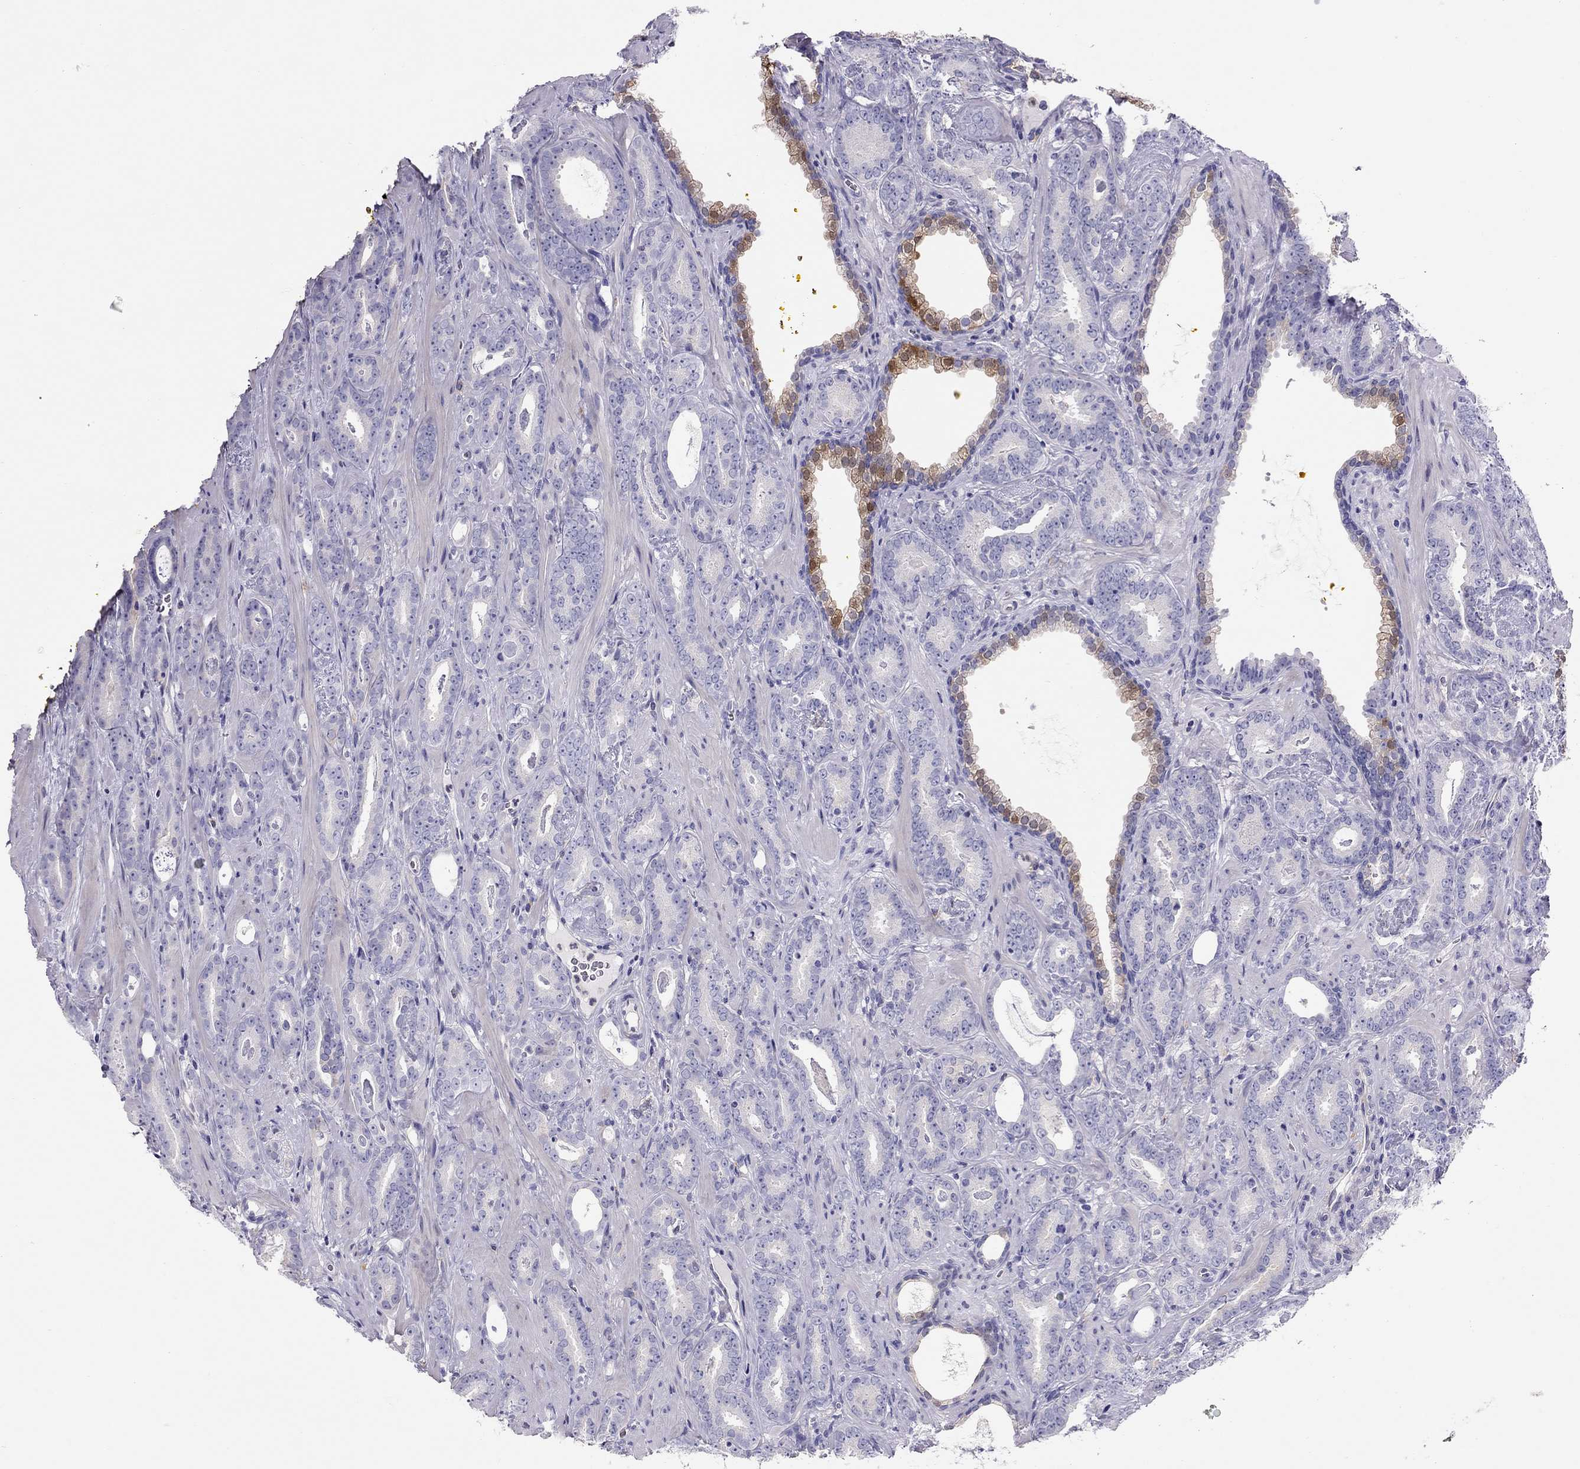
{"staining": {"intensity": "negative", "quantity": "none", "location": "none"}, "tissue": "prostate cancer", "cell_type": "Tumor cells", "image_type": "cancer", "snomed": [{"axis": "morphology", "description": "Adenocarcinoma, Medium grade"}, {"axis": "topography", "description": "Prostate and seminal vesicle, NOS"}, {"axis": "topography", "description": "Prostate"}], "caption": "High power microscopy histopathology image of an immunohistochemistry (IHC) image of prostate cancer, revealing no significant staining in tumor cells. The staining was performed using DAB (3,3'-diaminobenzidine) to visualize the protein expression in brown, while the nuclei were stained in blue with hematoxylin (Magnification: 20x).", "gene": "ALOX15B", "patient": {"sex": "male", "age": 54}}